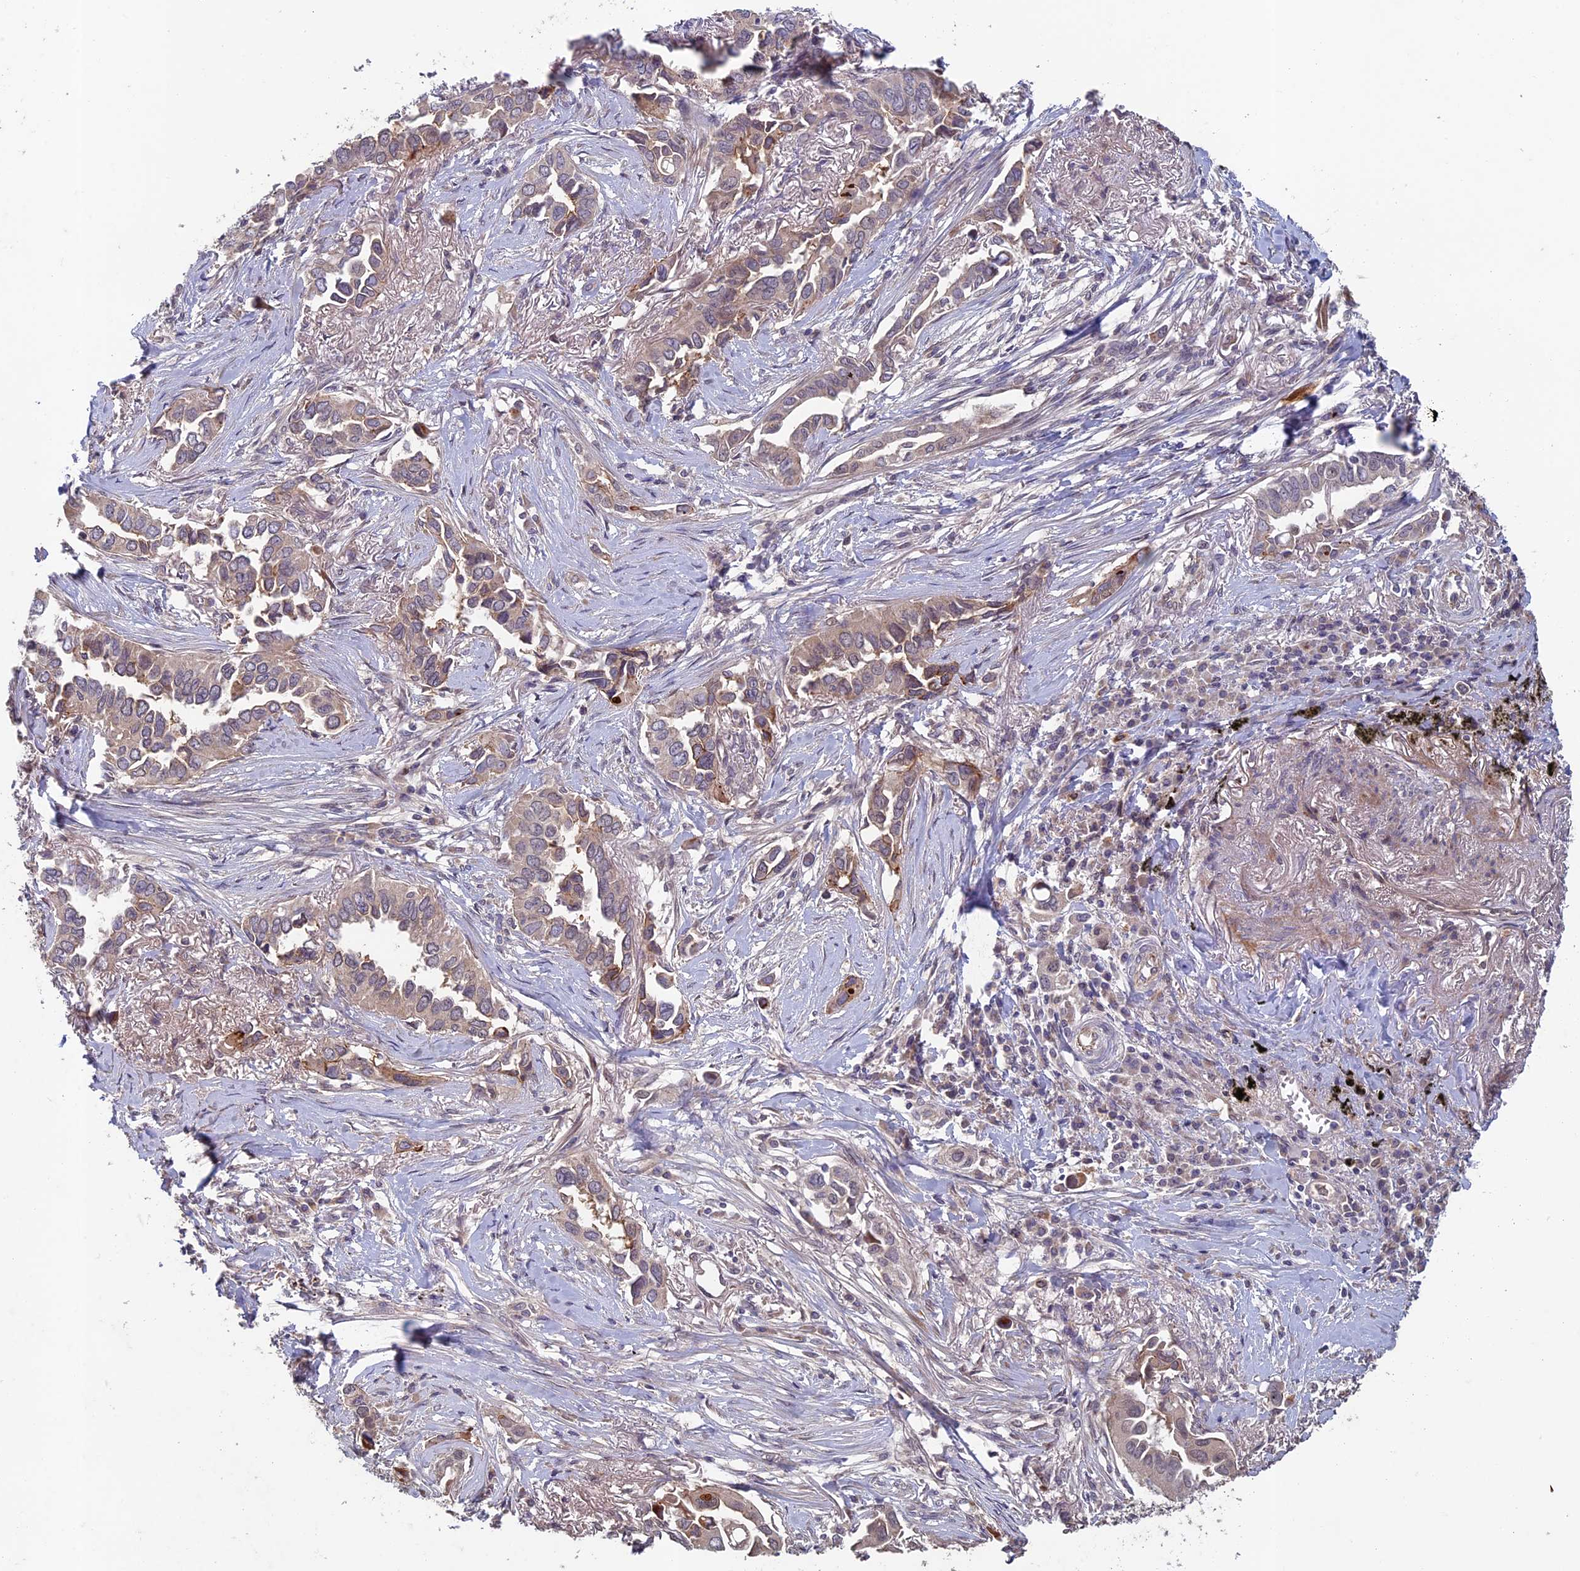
{"staining": {"intensity": "weak", "quantity": "25%-75%", "location": "cytoplasmic/membranous"}, "tissue": "lung cancer", "cell_type": "Tumor cells", "image_type": "cancer", "snomed": [{"axis": "morphology", "description": "Adenocarcinoma, NOS"}, {"axis": "topography", "description": "Lung"}], "caption": "Tumor cells reveal weak cytoplasmic/membranous positivity in about 25%-75% of cells in lung cancer (adenocarcinoma). (brown staining indicates protein expression, while blue staining denotes nuclei).", "gene": "RCCD1", "patient": {"sex": "female", "age": 76}}